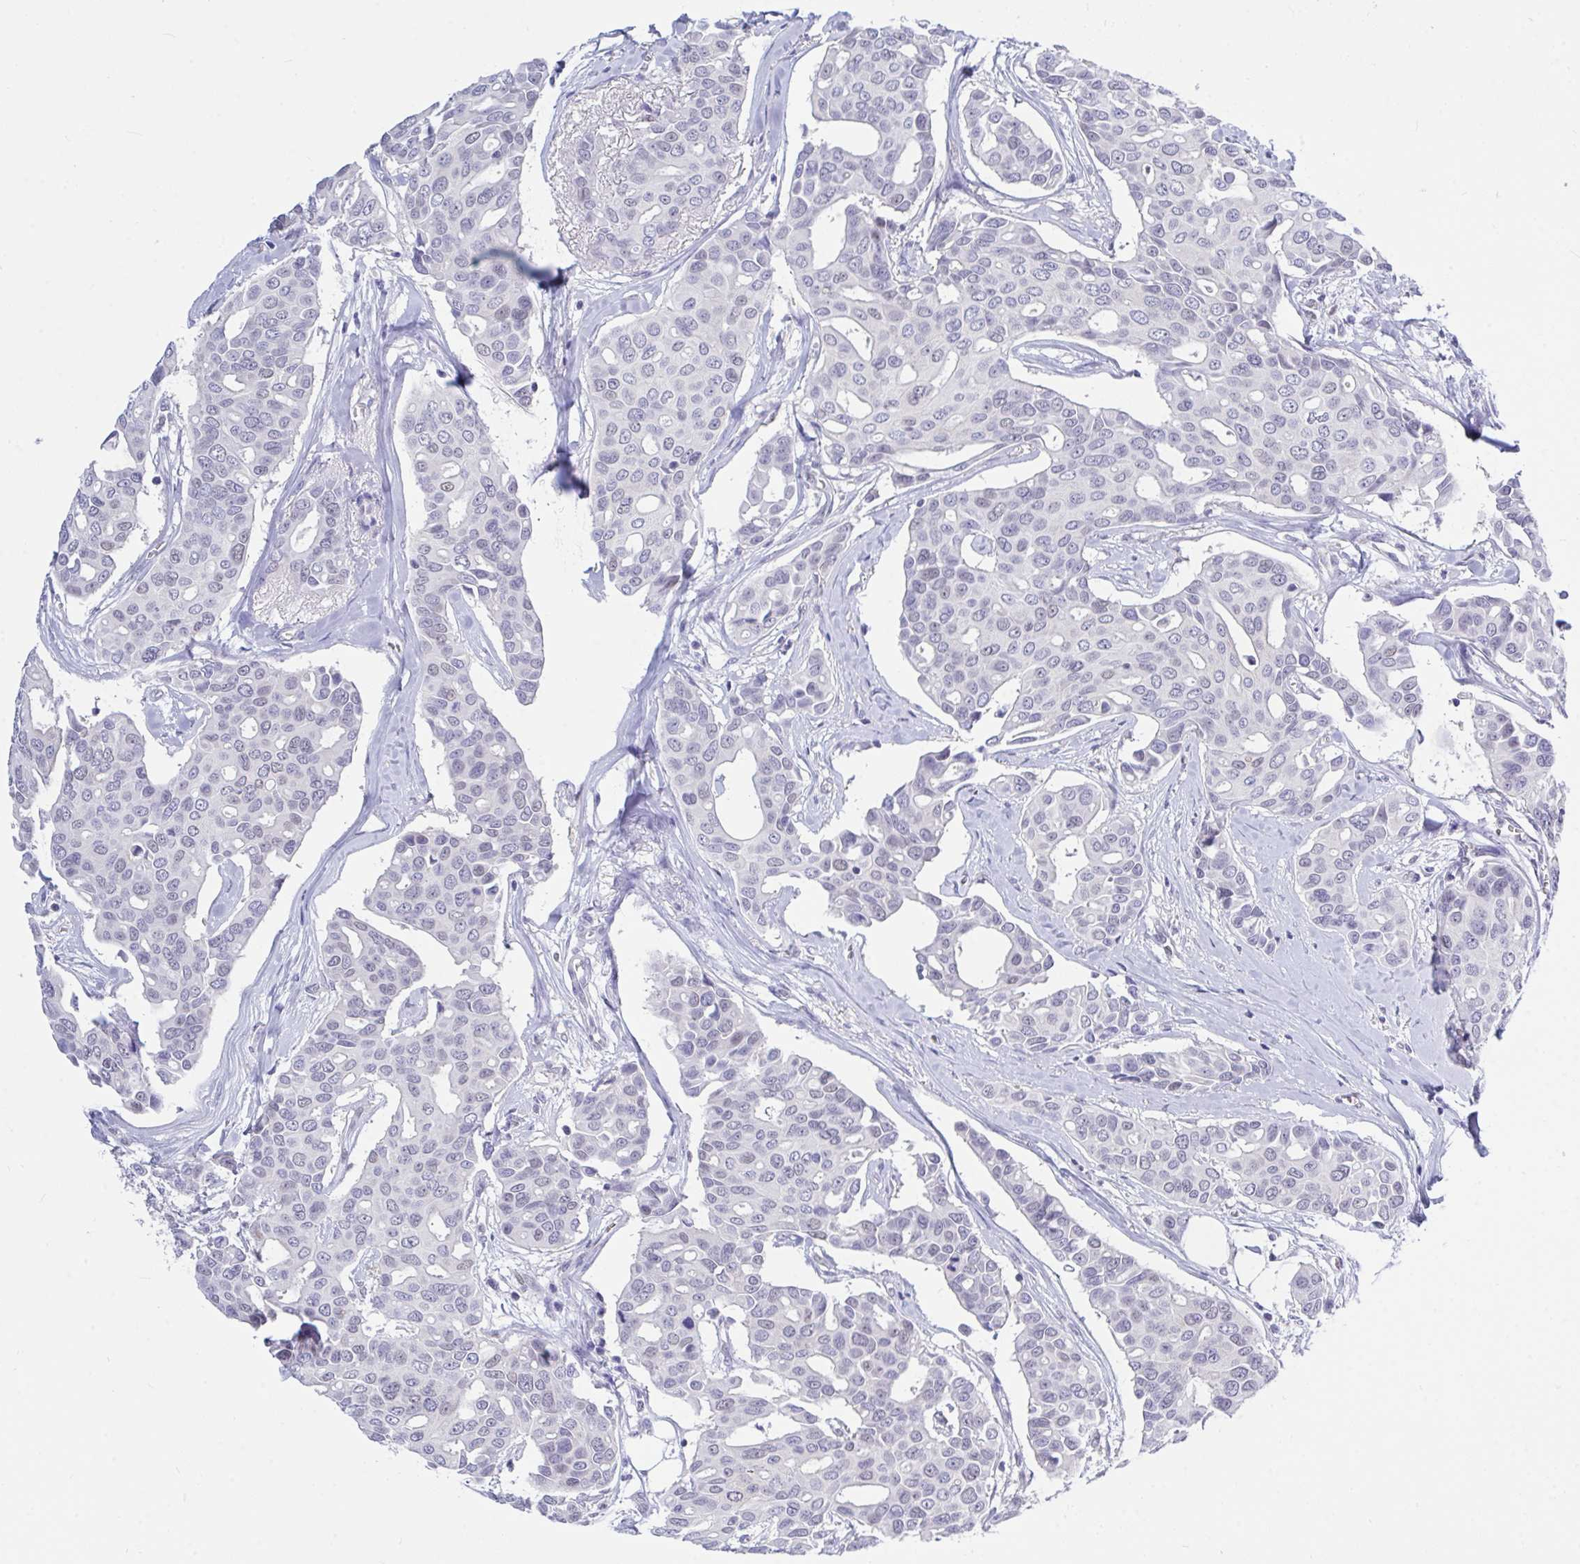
{"staining": {"intensity": "negative", "quantity": "none", "location": "none"}, "tissue": "breast cancer", "cell_type": "Tumor cells", "image_type": "cancer", "snomed": [{"axis": "morphology", "description": "Duct carcinoma"}, {"axis": "topography", "description": "Breast"}], "caption": "The image displays no significant staining in tumor cells of breast cancer (invasive ductal carcinoma).", "gene": "THOP1", "patient": {"sex": "female", "age": 54}}